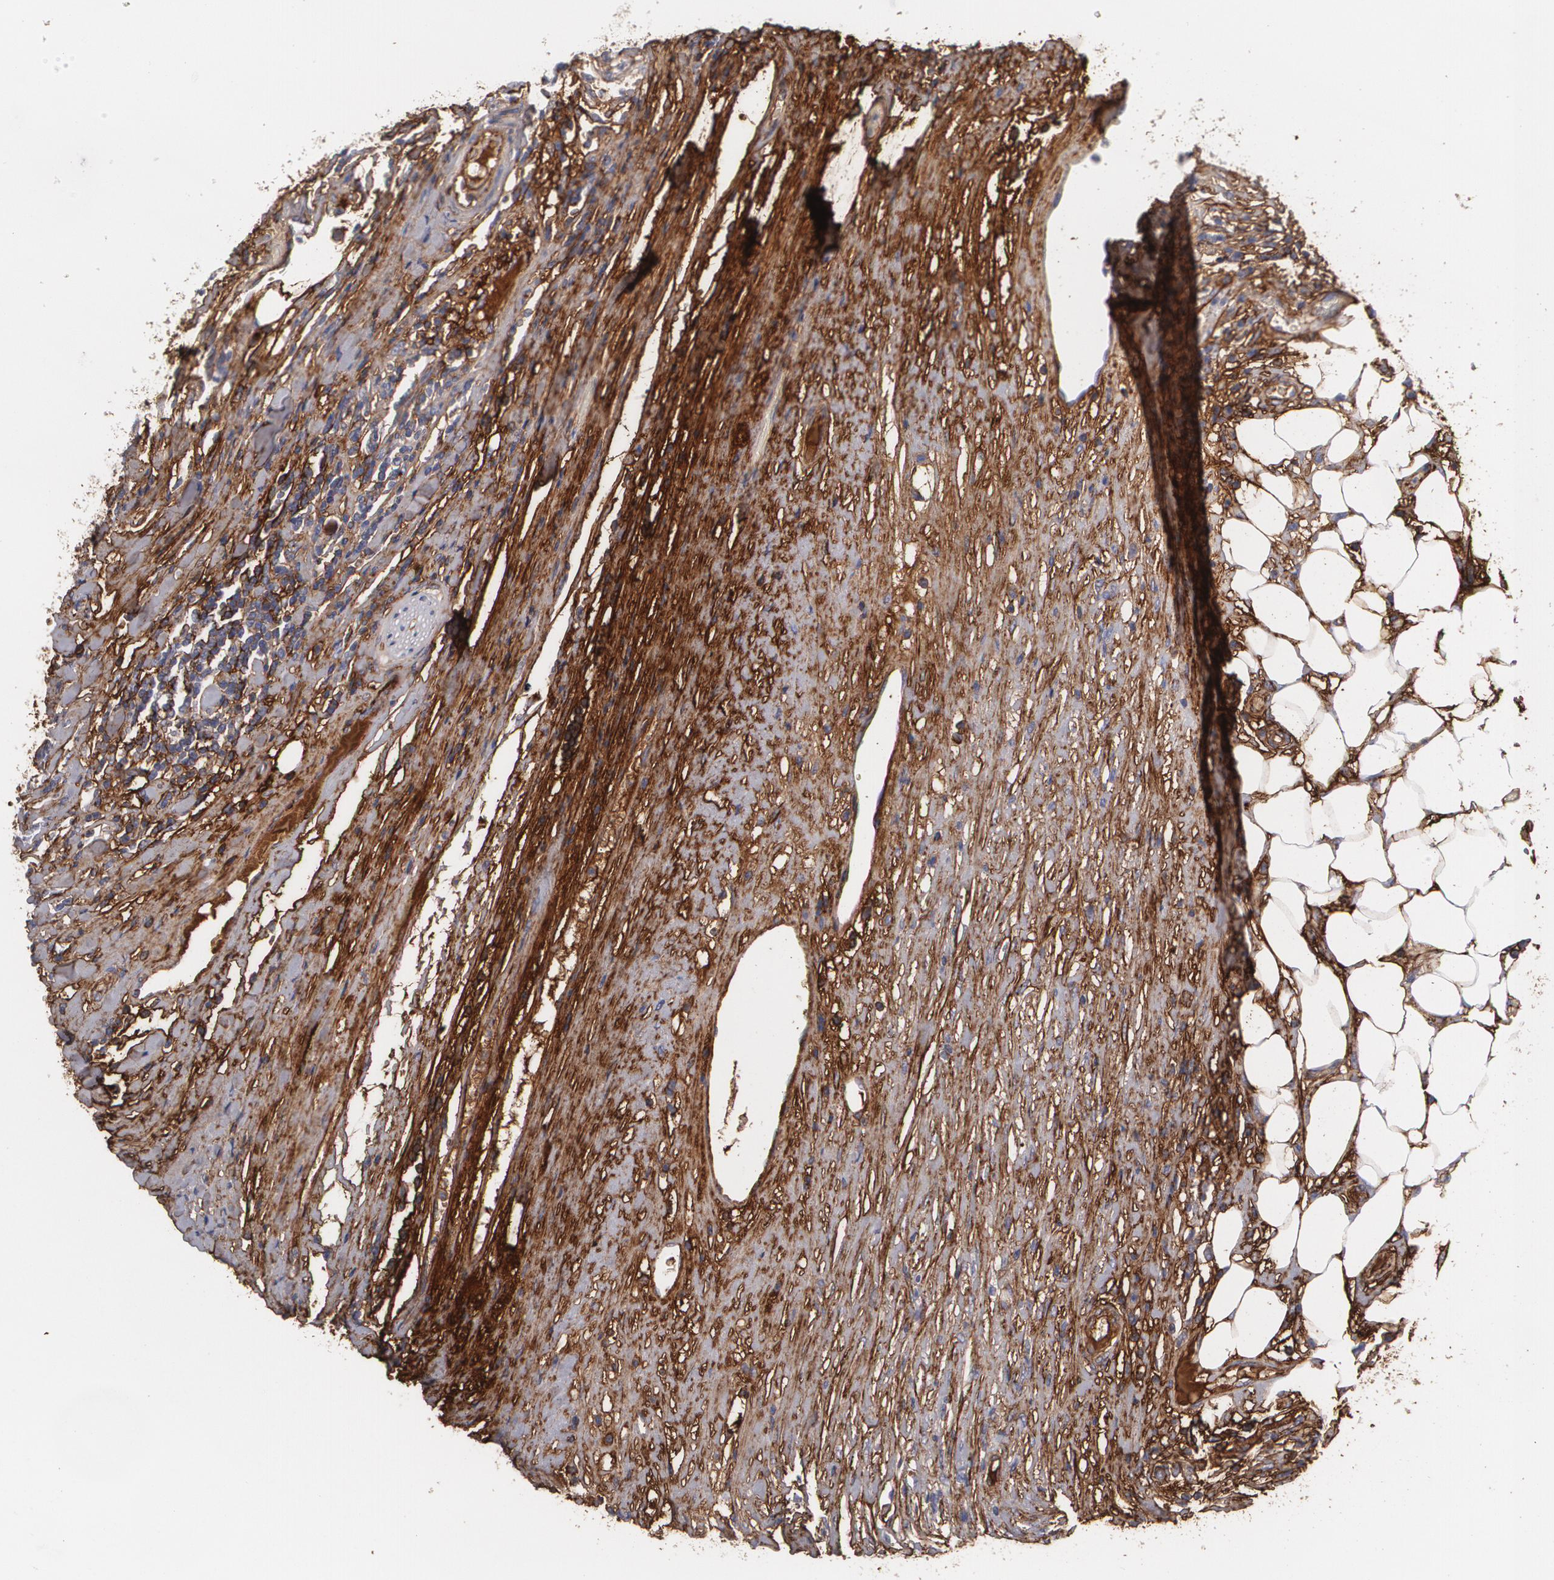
{"staining": {"intensity": "moderate", "quantity": "25%-75%", "location": "cytoplasmic/membranous"}, "tissue": "colorectal cancer", "cell_type": "Tumor cells", "image_type": "cancer", "snomed": [{"axis": "morphology", "description": "Adenocarcinoma, NOS"}, {"axis": "topography", "description": "Colon"}], "caption": "Immunohistochemical staining of human colorectal adenocarcinoma displays medium levels of moderate cytoplasmic/membranous protein staining in approximately 25%-75% of tumor cells. (DAB (3,3'-diaminobenzidine) IHC with brightfield microscopy, high magnification).", "gene": "FBLN1", "patient": {"sex": "female", "age": 53}}